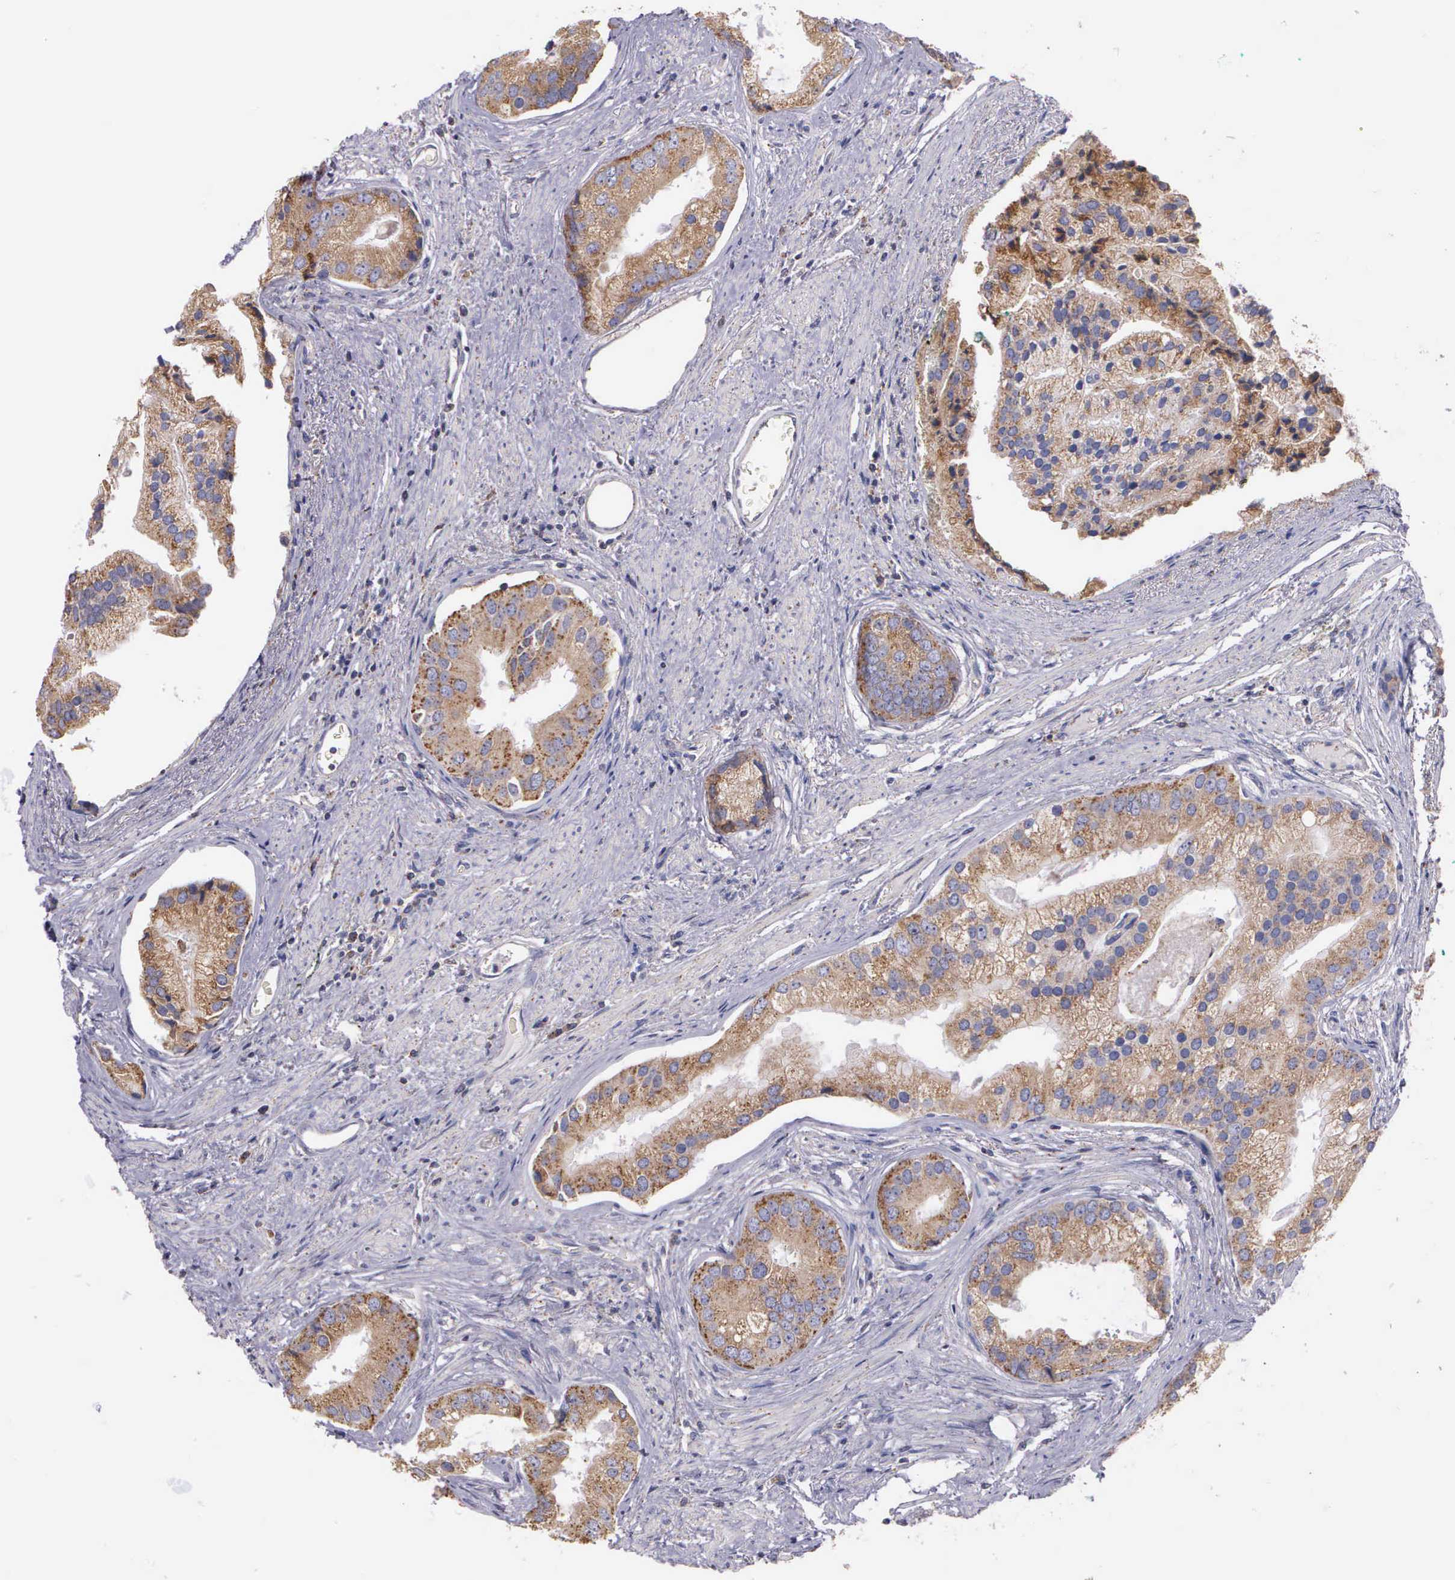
{"staining": {"intensity": "moderate", "quantity": ">75%", "location": "cytoplasmic/membranous"}, "tissue": "prostate cancer", "cell_type": "Tumor cells", "image_type": "cancer", "snomed": [{"axis": "morphology", "description": "Adenocarcinoma, Low grade"}, {"axis": "topography", "description": "Prostate"}], "caption": "This is a histology image of immunohistochemistry staining of prostate cancer, which shows moderate staining in the cytoplasmic/membranous of tumor cells.", "gene": "MIA2", "patient": {"sex": "male", "age": 71}}